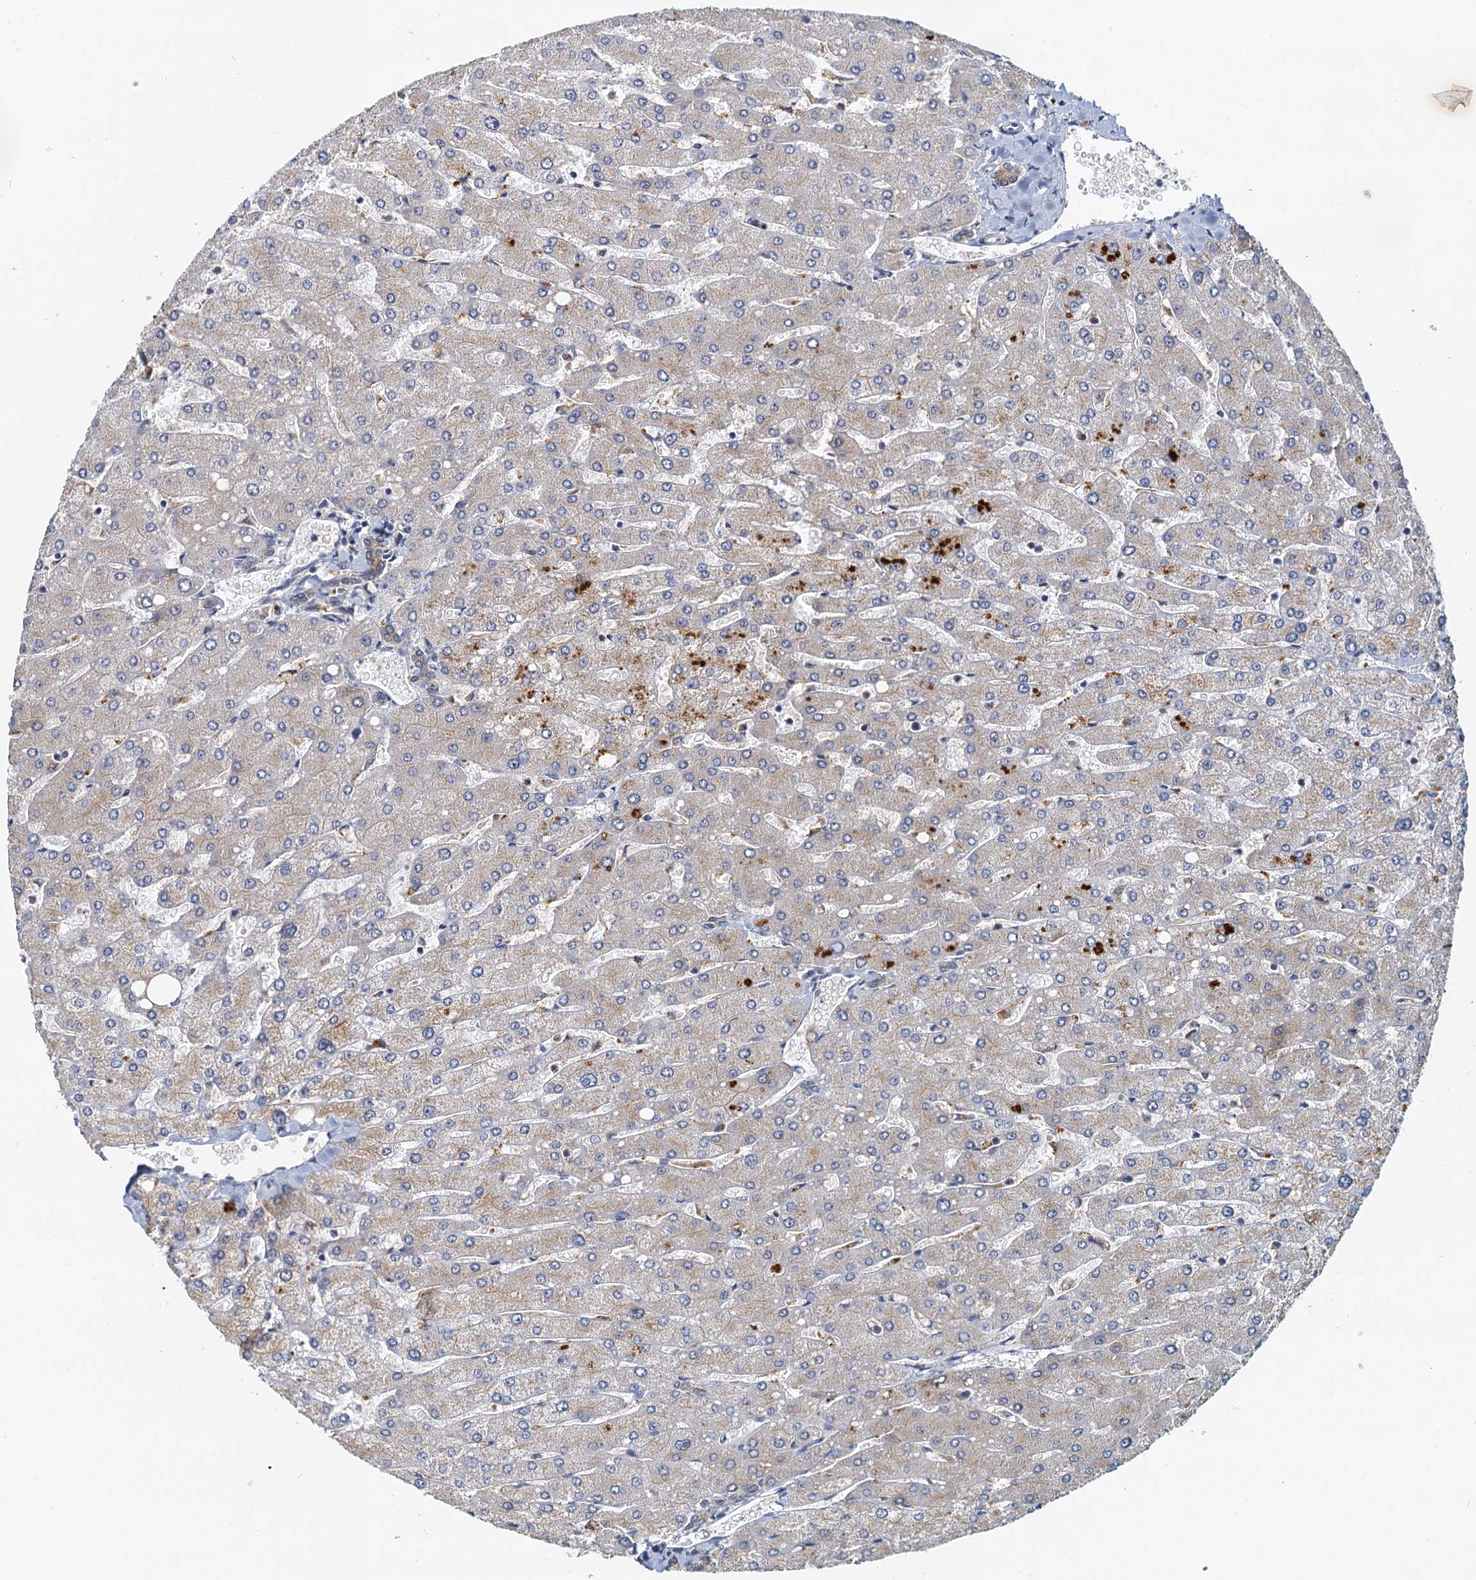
{"staining": {"intensity": "weak", "quantity": "<25%", "location": "cytoplasmic/membranous"}, "tissue": "liver", "cell_type": "Cholangiocytes", "image_type": "normal", "snomed": [{"axis": "morphology", "description": "Normal tissue, NOS"}, {"axis": "topography", "description": "Liver"}], "caption": "Cholangiocytes are negative for brown protein staining in normal liver. The staining is performed using DAB brown chromogen with nuclei counter-stained in using hematoxylin.", "gene": "TOLLIP", "patient": {"sex": "male", "age": 55}}